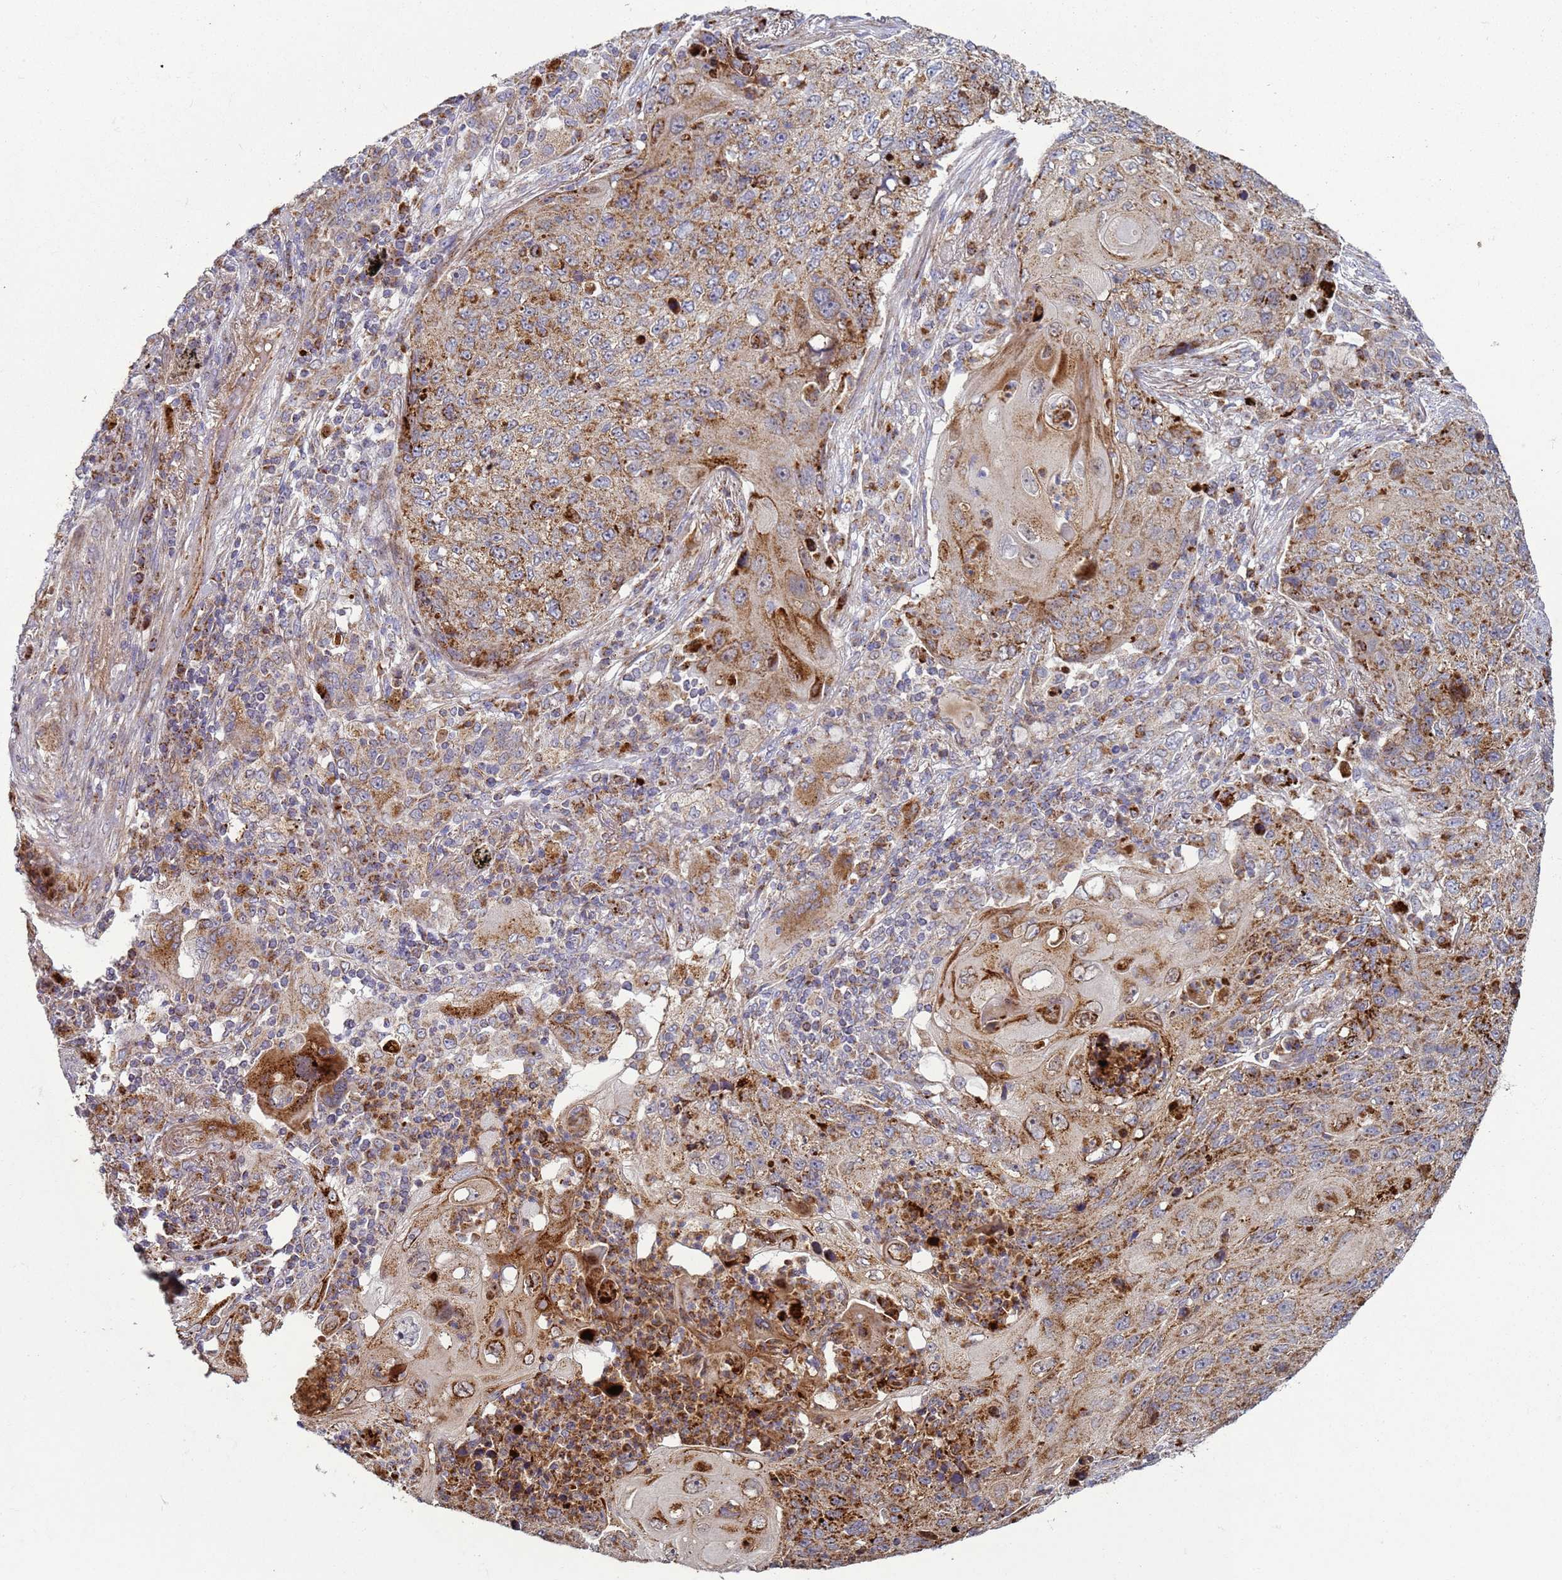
{"staining": {"intensity": "moderate", "quantity": "25%-75%", "location": "cytoplasmic/membranous"}, "tissue": "lung cancer", "cell_type": "Tumor cells", "image_type": "cancer", "snomed": [{"axis": "morphology", "description": "Squamous cell carcinoma, NOS"}, {"axis": "topography", "description": "Lung"}], "caption": "Tumor cells exhibit moderate cytoplasmic/membranous staining in approximately 25%-75% of cells in lung squamous cell carcinoma.", "gene": "FBXO33", "patient": {"sex": "female", "age": 63}}